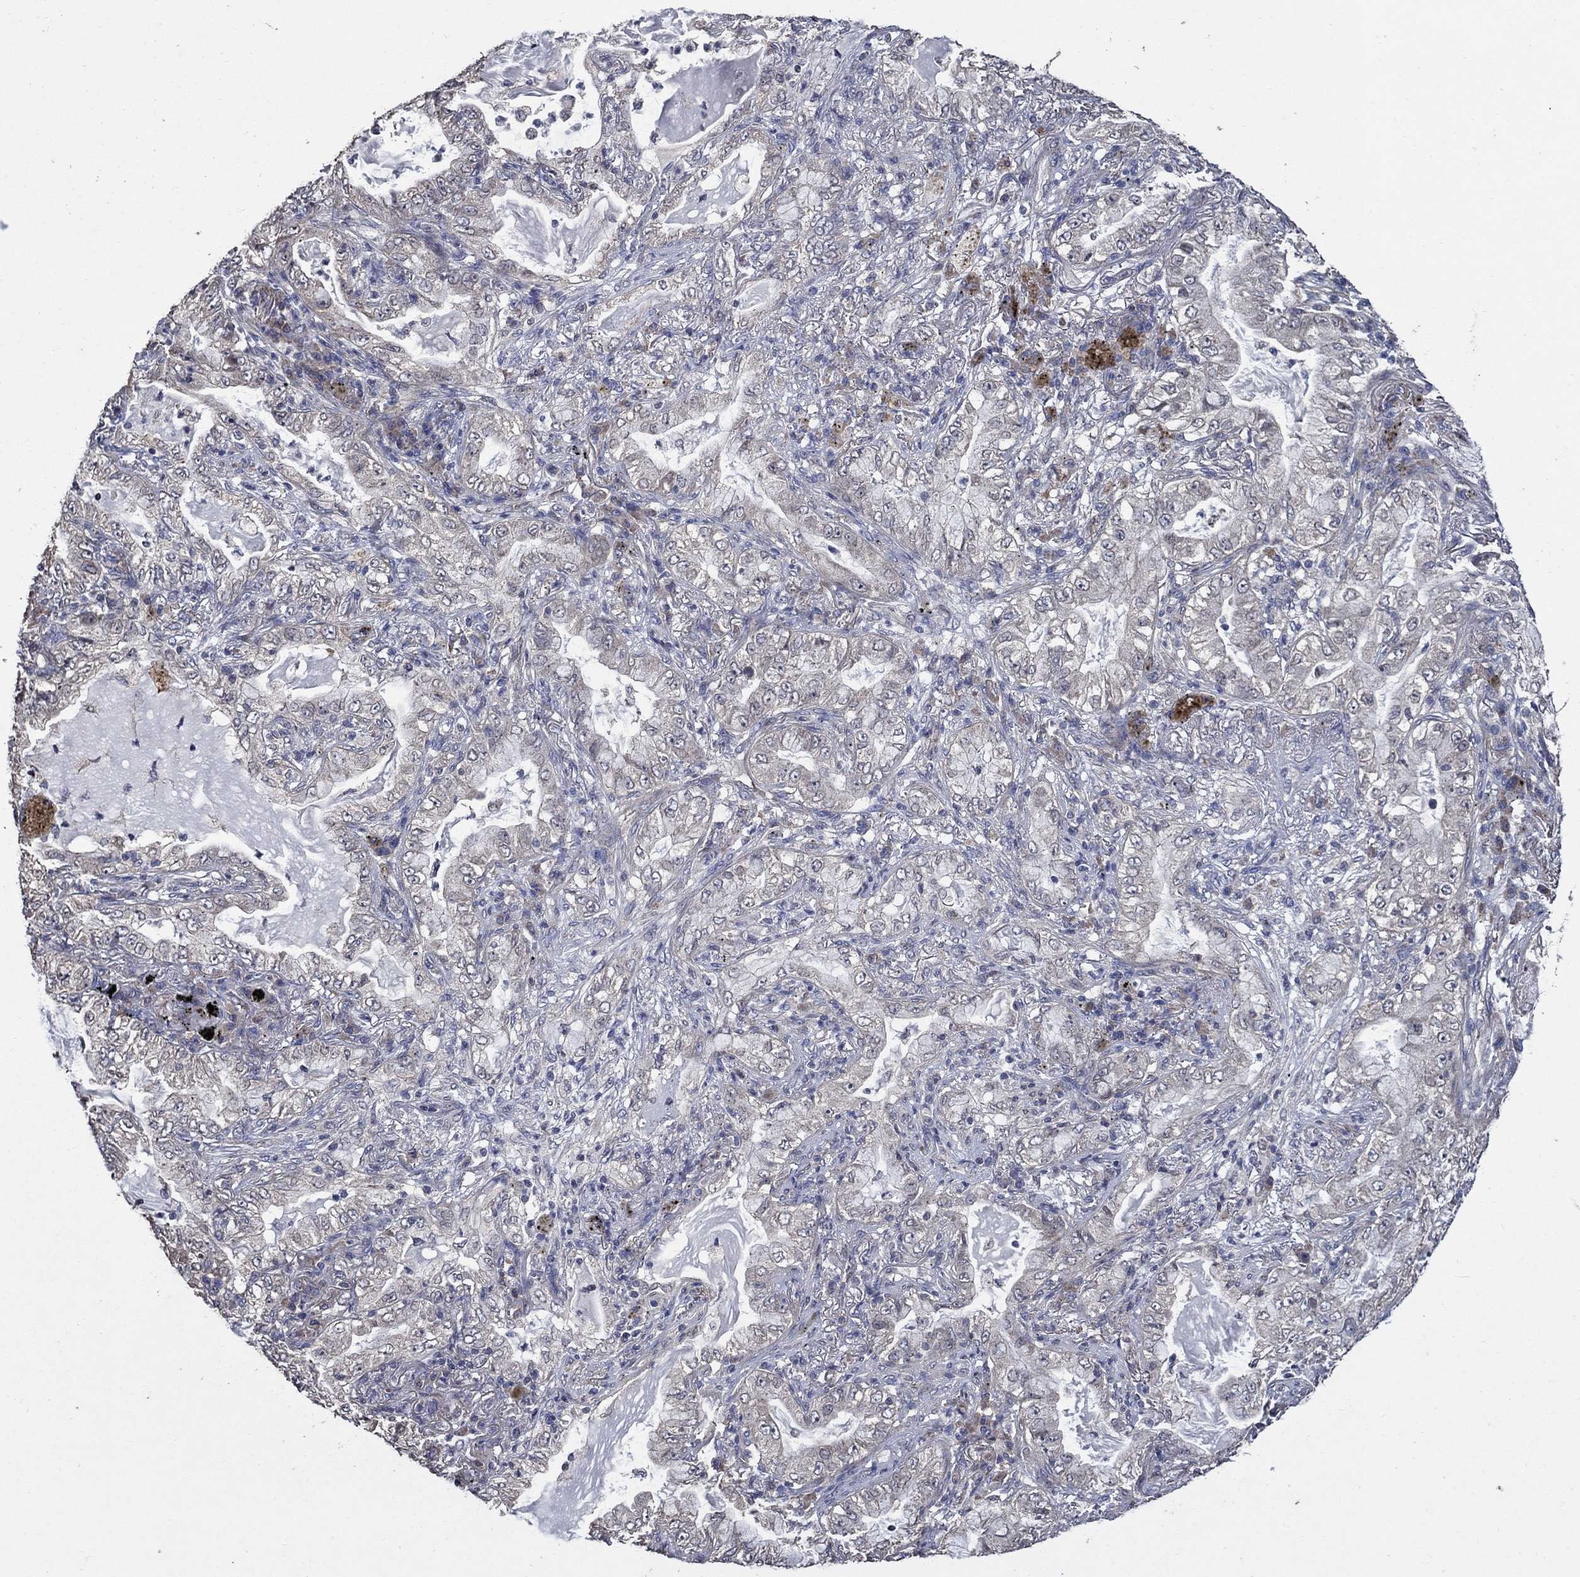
{"staining": {"intensity": "weak", "quantity": "<25%", "location": "cytoplasmic/membranous"}, "tissue": "lung cancer", "cell_type": "Tumor cells", "image_type": "cancer", "snomed": [{"axis": "morphology", "description": "Adenocarcinoma, NOS"}, {"axis": "topography", "description": "Lung"}], "caption": "An image of lung cancer stained for a protein demonstrates no brown staining in tumor cells. The staining is performed using DAB (3,3'-diaminobenzidine) brown chromogen with nuclei counter-stained in using hematoxylin.", "gene": "HAP1", "patient": {"sex": "female", "age": 73}}